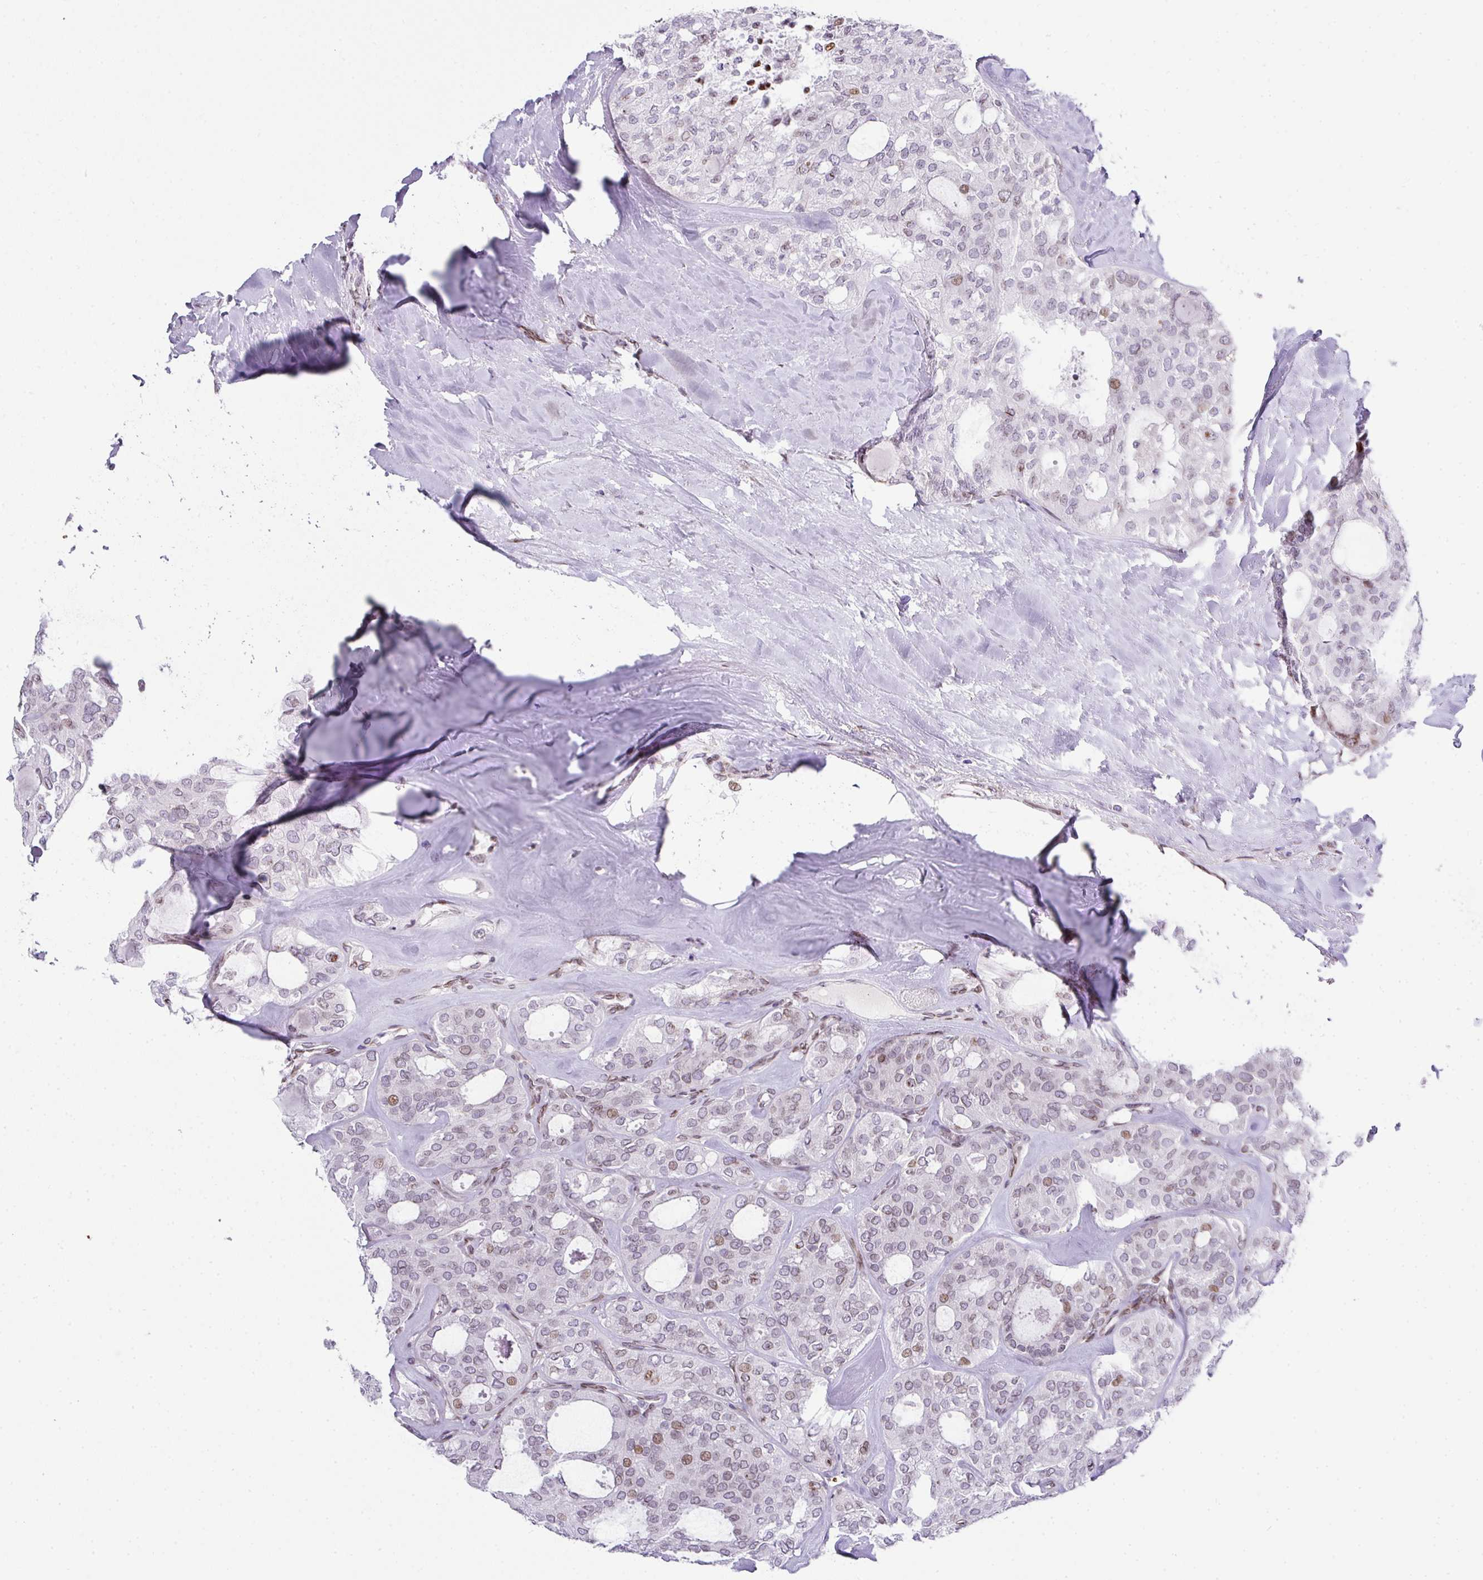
{"staining": {"intensity": "weak", "quantity": "<25%", "location": "nuclear"}, "tissue": "thyroid cancer", "cell_type": "Tumor cells", "image_type": "cancer", "snomed": [{"axis": "morphology", "description": "Follicular adenoma carcinoma, NOS"}, {"axis": "topography", "description": "Thyroid gland"}], "caption": "Tumor cells show no significant staining in thyroid cancer.", "gene": "PLK1", "patient": {"sex": "male", "age": 75}}